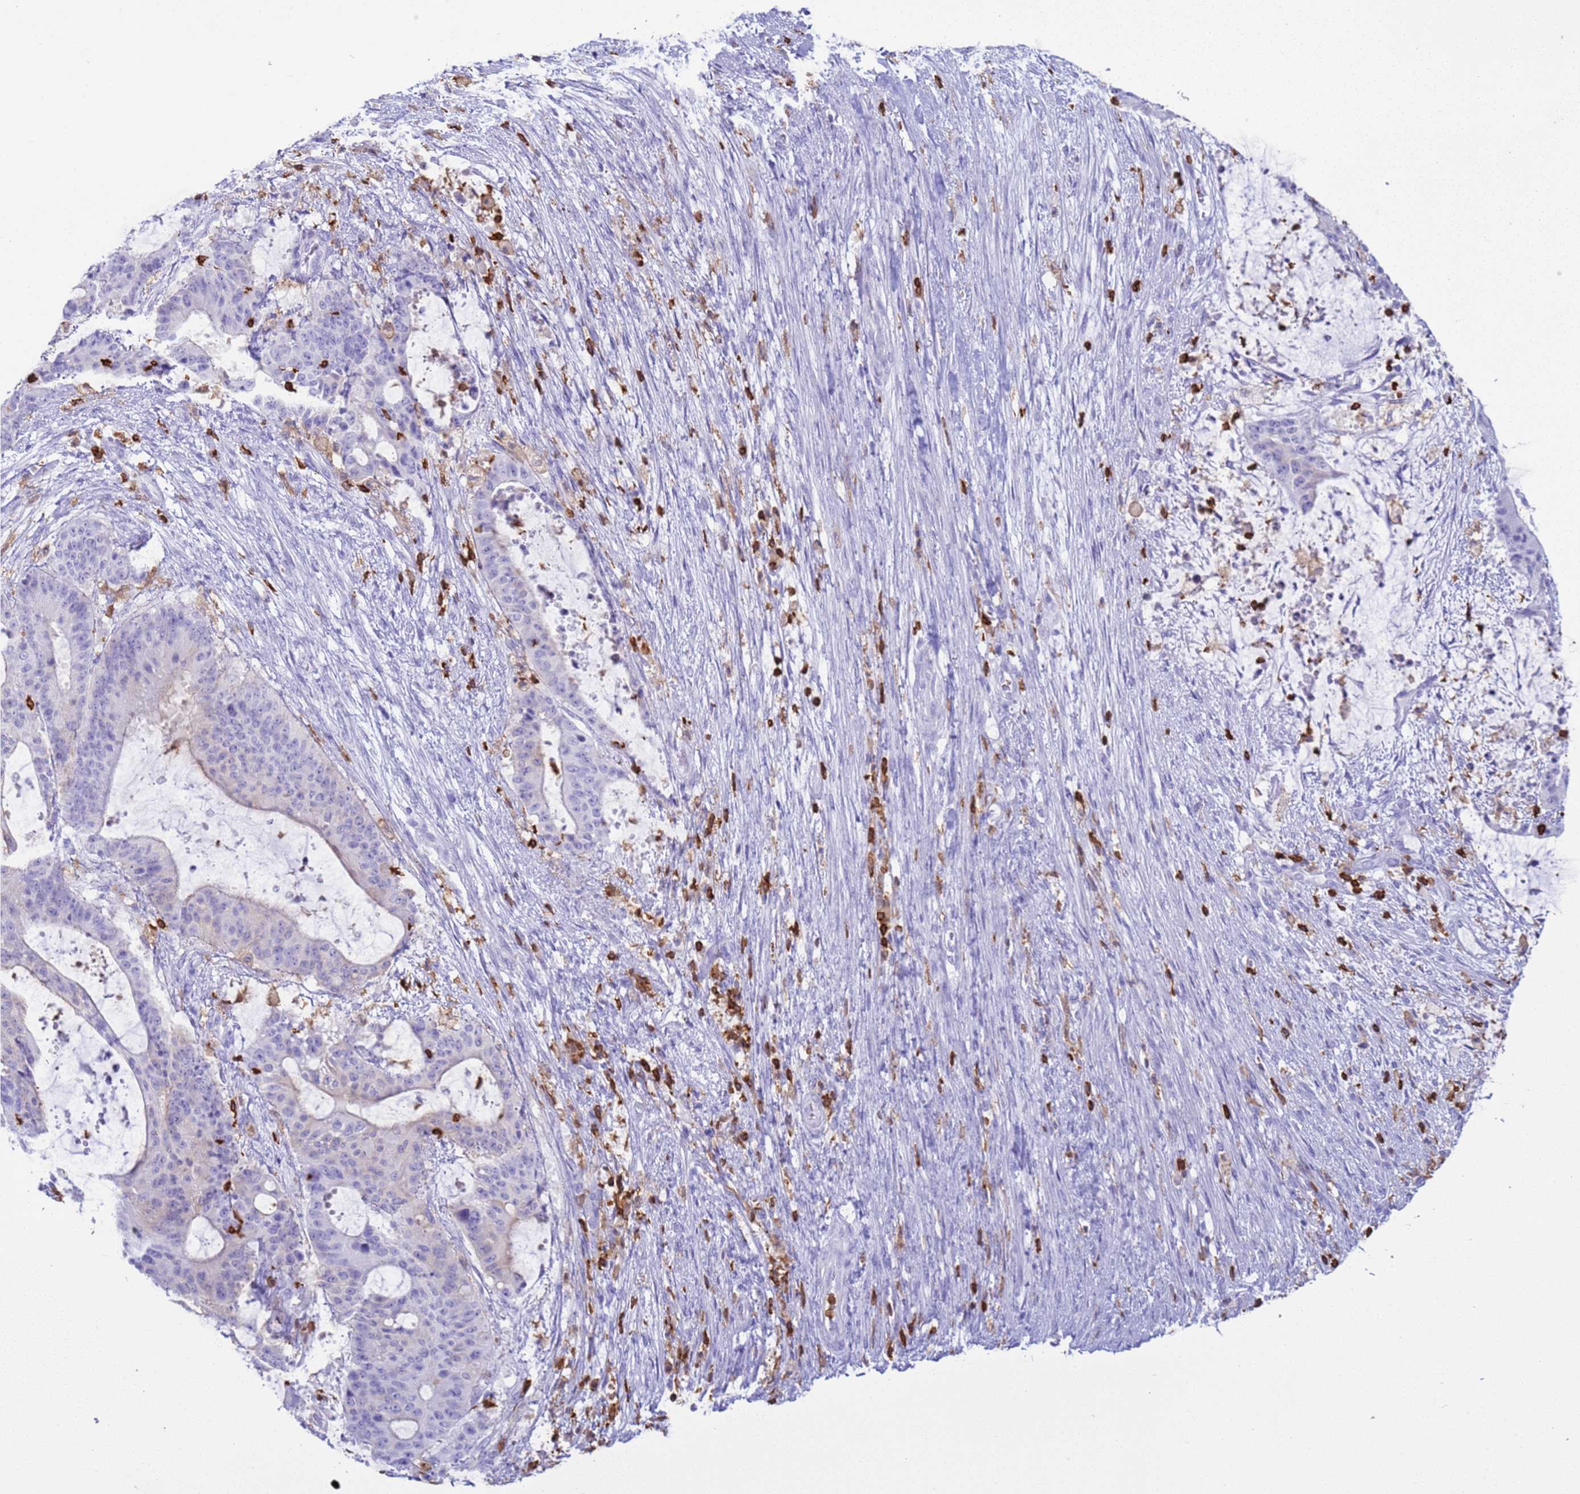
{"staining": {"intensity": "negative", "quantity": "none", "location": "none"}, "tissue": "liver cancer", "cell_type": "Tumor cells", "image_type": "cancer", "snomed": [{"axis": "morphology", "description": "Normal tissue, NOS"}, {"axis": "morphology", "description": "Cholangiocarcinoma"}, {"axis": "topography", "description": "Liver"}, {"axis": "topography", "description": "Peripheral nerve tissue"}], "caption": "Micrograph shows no protein staining in tumor cells of liver cancer tissue.", "gene": "IRF5", "patient": {"sex": "female", "age": 73}}